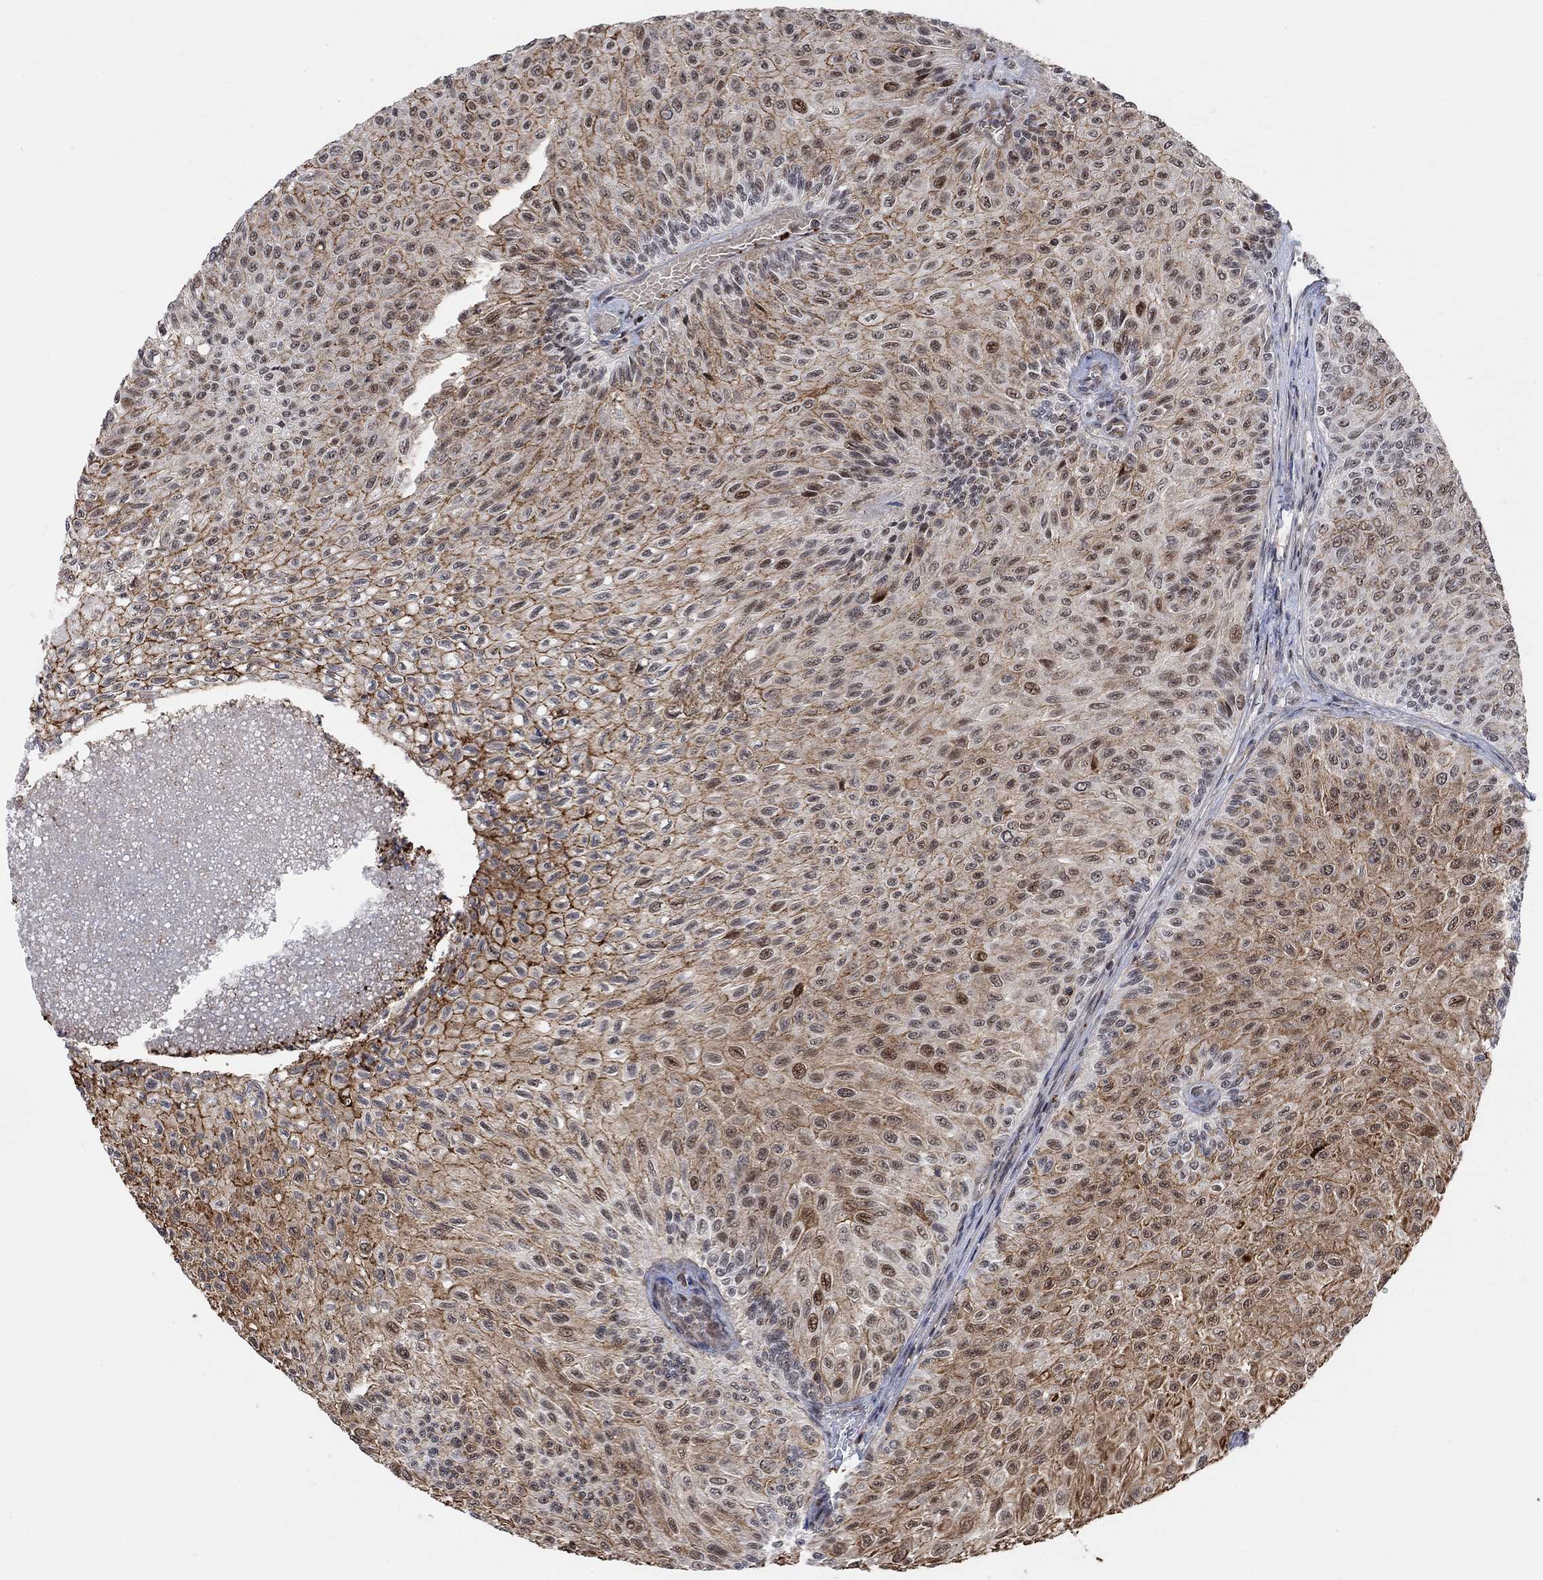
{"staining": {"intensity": "strong", "quantity": "25%-75%", "location": "cytoplasmic/membranous,nuclear"}, "tissue": "urothelial cancer", "cell_type": "Tumor cells", "image_type": "cancer", "snomed": [{"axis": "morphology", "description": "Urothelial carcinoma, Low grade"}, {"axis": "topography", "description": "Urinary bladder"}], "caption": "Urothelial cancer stained with DAB (3,3'-diaminobenzidine) immunohistochemistry (IHC) shows high levels of strong cytoplasmic/membranous and nuclear expression in approximately 25%-75% of tumor cells.", "gene": "PWWP2B", "patient": {"sex": "male", "age": 78}}